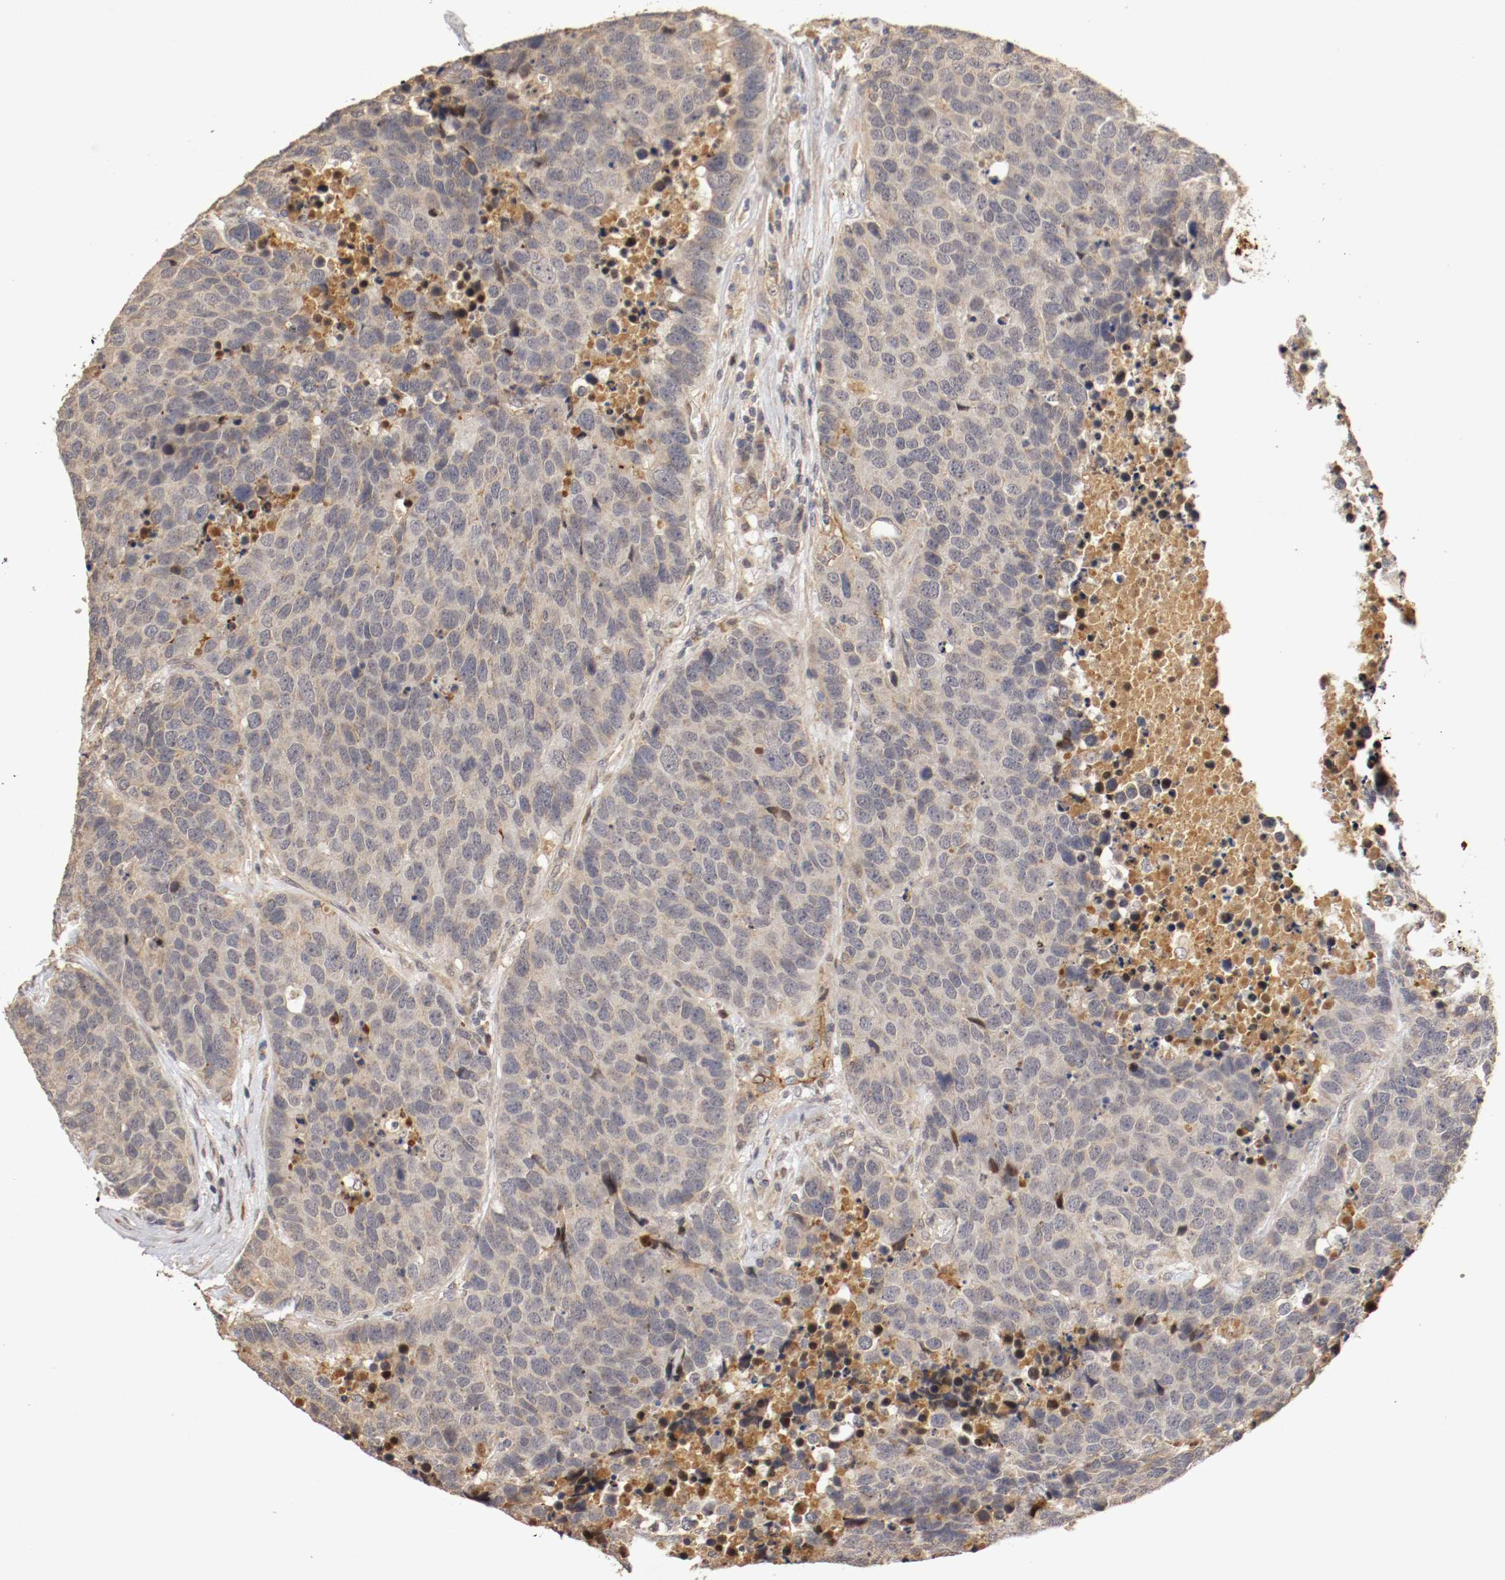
{"staining": {"intensity": "weak", "quantity": ">75%", "location": "cytoplasmic/membranous"}, "tissue": "carcinoid", "cell_type": "Tumor cells", "image_type": "cancer", "snomed": [{"axis": "morphology", "description": "Carcinoid, malignant, NOS"}, {"axis": "topography", "description": "Lung"}], "caption": "Protein expression analysis of human carcinoid (malignant) reveals weak cytoplasmic/membranous expression in about >75% of tumor cells. (DAB (3,3'-diaminobenzidine) IHC, brown staining for protein, blue staining for nuclei).", "gene": "TNFRSF1B", "patient": {"sex": "male", "age": 60}}